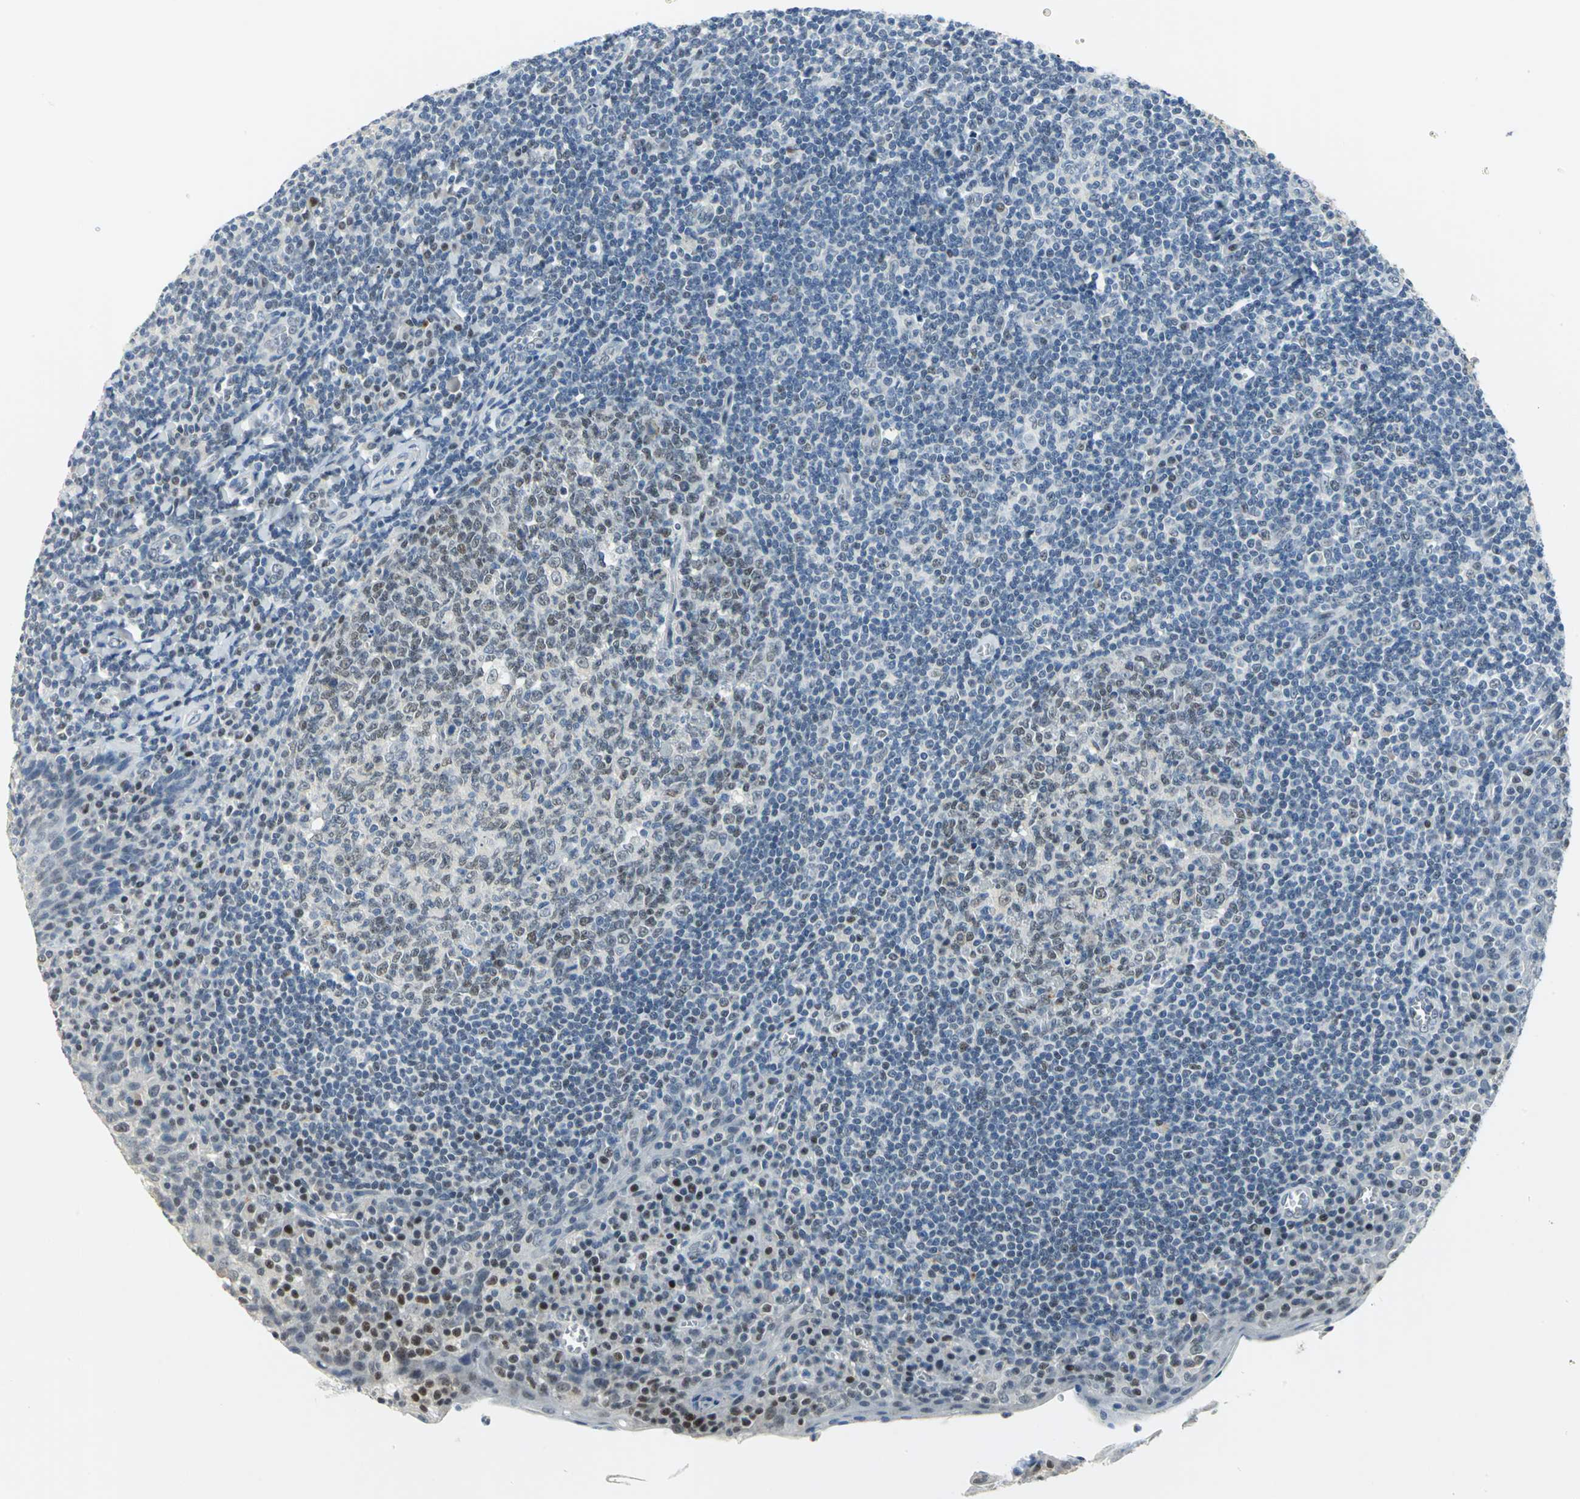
{"staining": {"intensity": "weak", "quantity": ">75%", "location": "nuclear"}, "tissue": "tonsil", "cell_type": "Germinal center cells", "image_type": "normal", "snomed": [{"axis": "morphology", "description": "Normal tissue, NOS"}, {"axis": "topography", "description": "Tonsil"}], "caption": "Brown immunohistochemical staining in unremarkable tonsil shows weak nuclear positivity in about >75% of germinal center cells. The staining was performed using DAB (3,3'-diaminobenzidine) to visualize the protein expression in brown, while the nuclei were stained in blue with hematoxylin (Magnification: 20x).", "gene": "RAD17", "patient": {"sex": "male", "age": 31}}